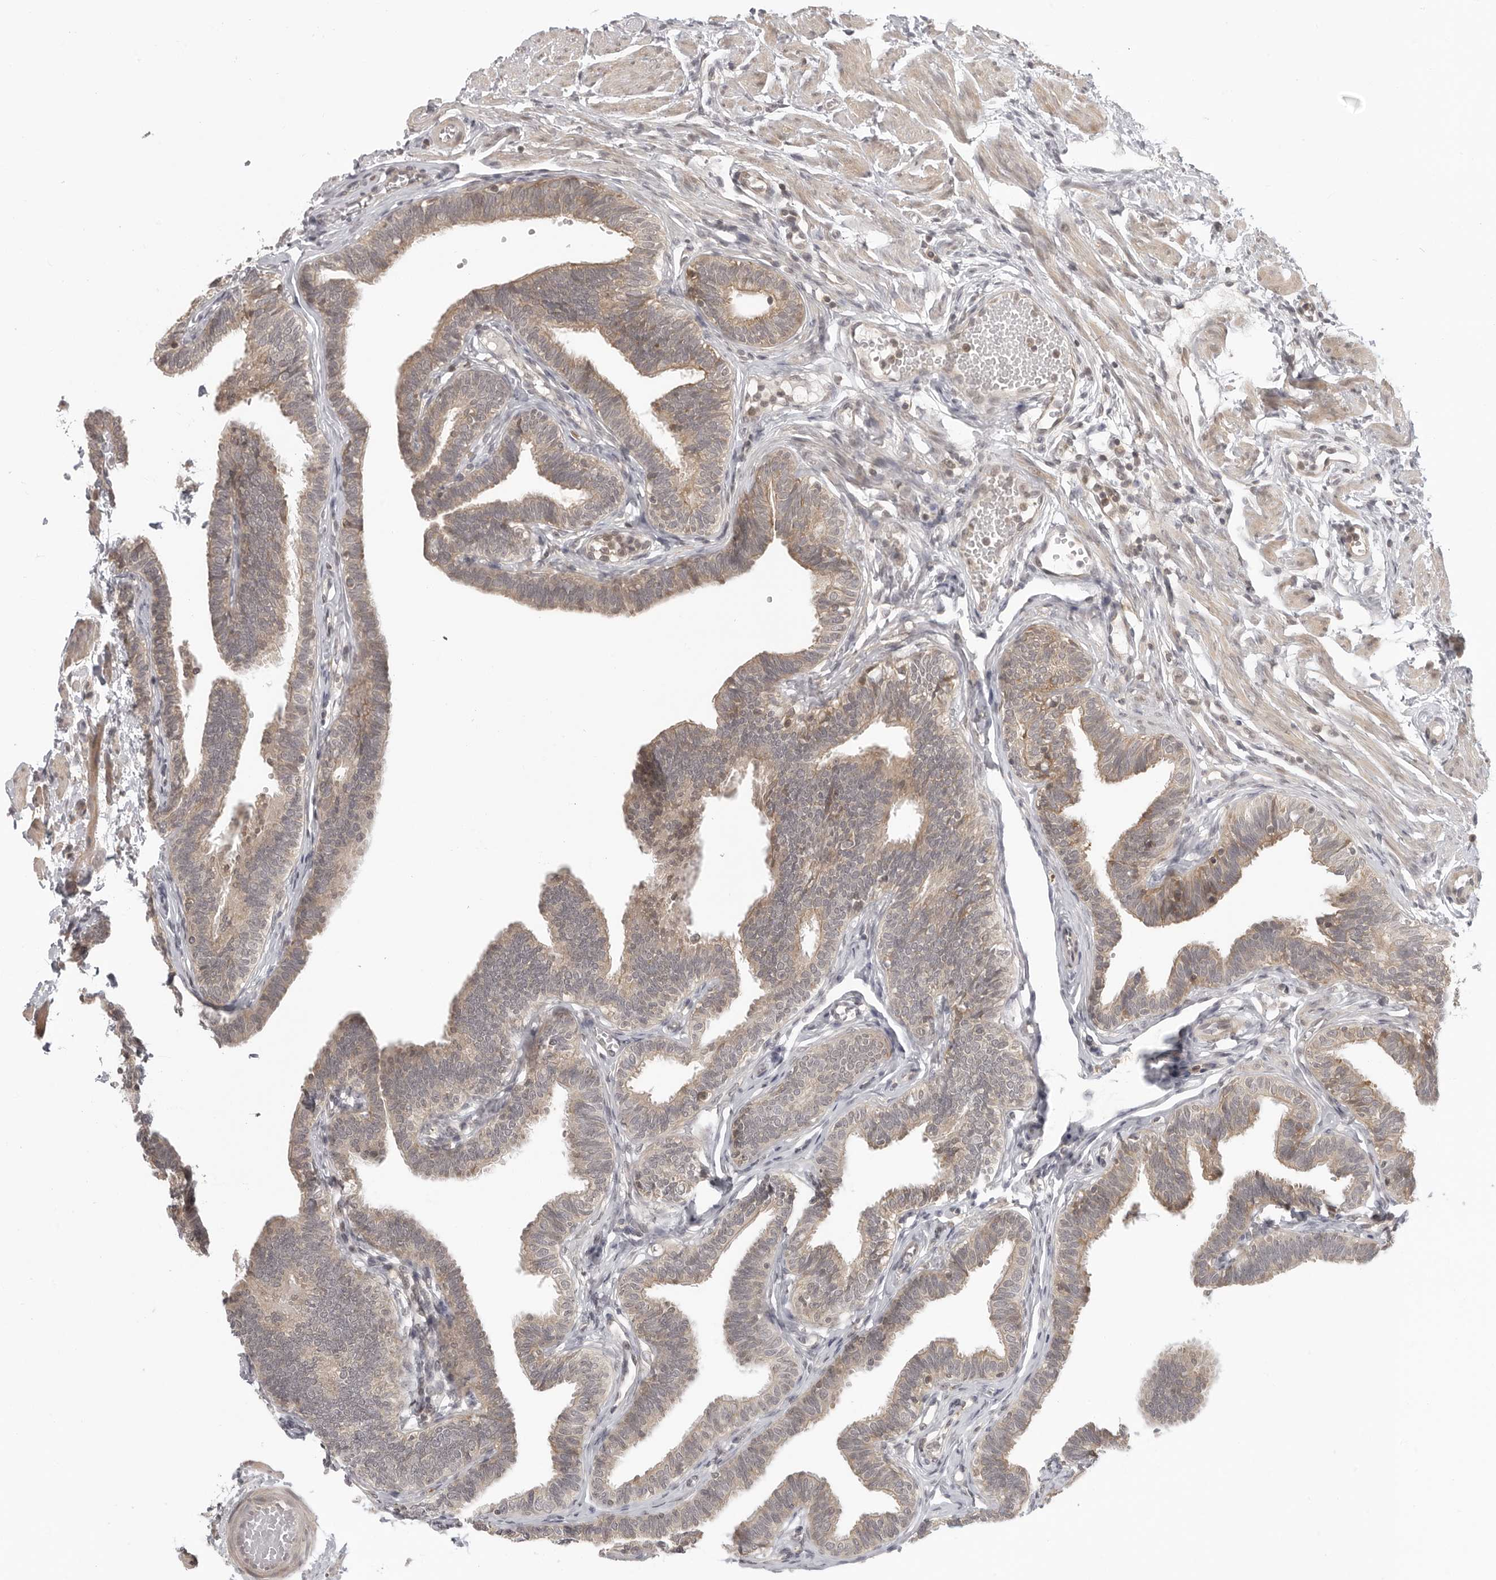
{"staining": {"intensity": "moderate", "quantity": ">75%", "location": "cytoplasmic/membranous"}, "tissue": "fallopian tube", "cell_type": "Glandular cells", "image_type": "normal", "snomed": [{"axis": "morphology", "description": "Normal tissue, NOS"}, {"axis": "topography", "description": "Fallopian tube"}, {"axis": "topography", "description": "Ovary"}], "caption": "Glandular cells reveal medium levels of moderate cytoplasmic/membranous positivity in about >75% of cells in unremarkable human fallopian tube.", "gene": "PRRC2A", "patient": {"sex": "female", "age": 23}}